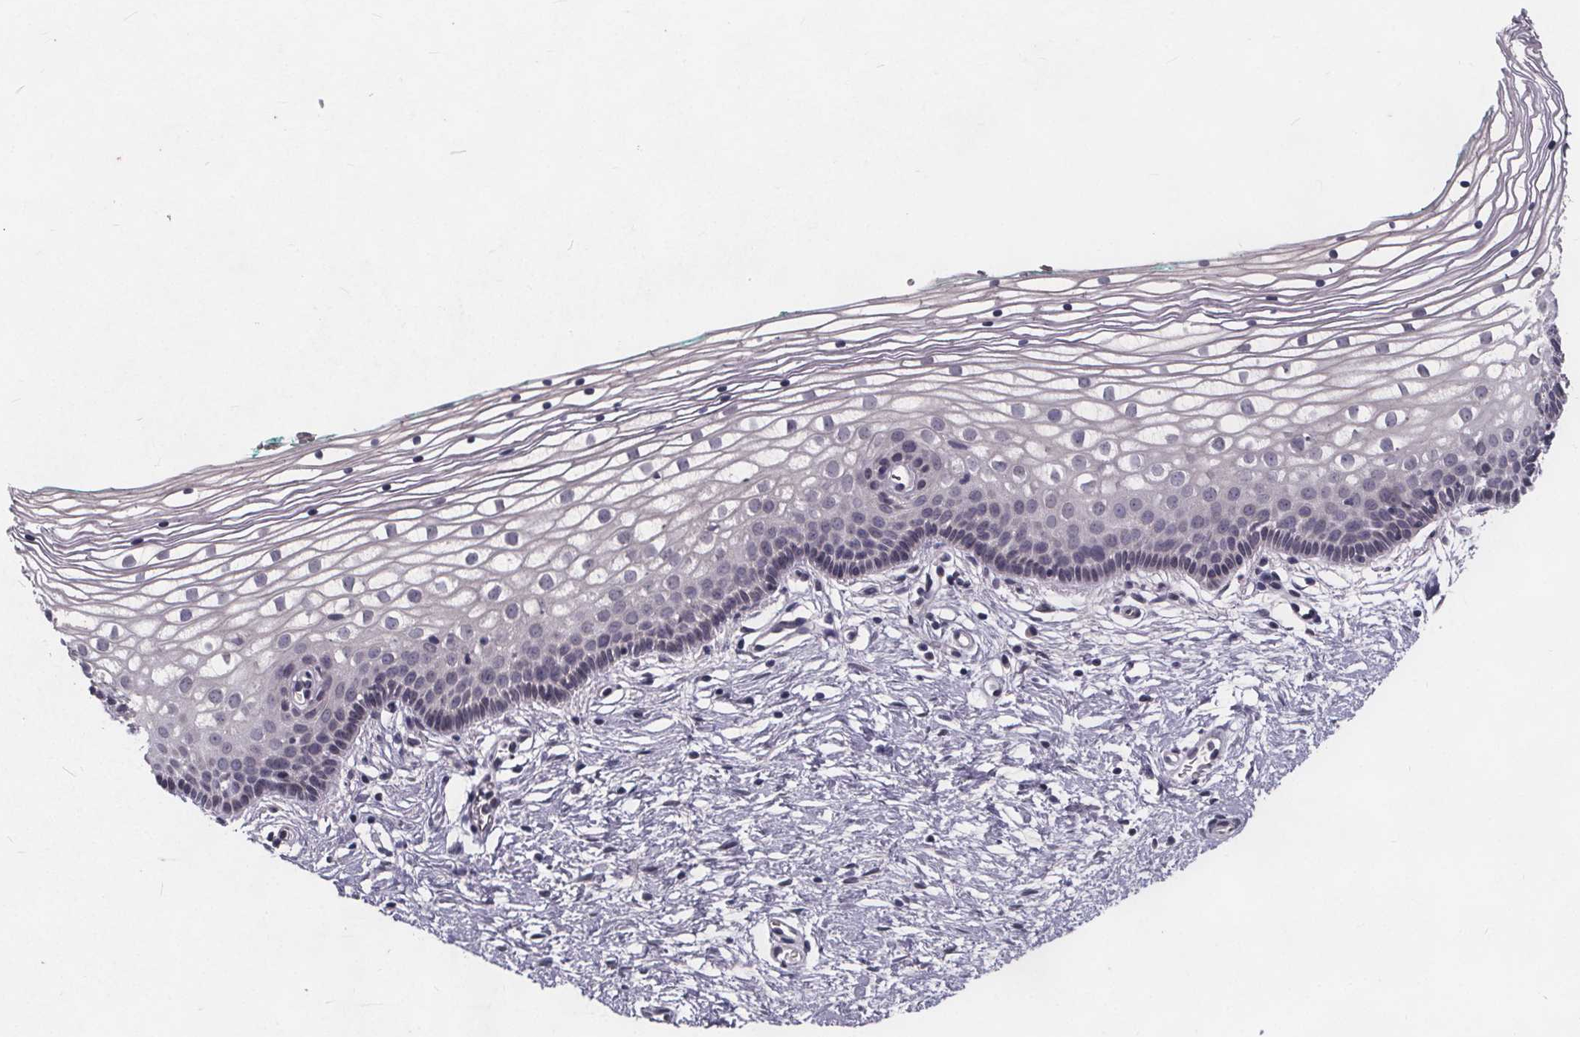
{"staining": {"intensity": "negative", "quantity": "none", "location": "none"}, "tissue": "vagina", "cell_type": "Squamous epithelial cells", "image_type": "normal", "snomed": [{"axis": "morphology", "description": "Normal tissue, NOS"}, {"axis": "topography", "description": "Vagina"}], "caption": "Squamous epithelial cells show no significant protein expression in unremarkable vagina. (DAB (3,3'-diaminobenzidine) immunohistochemistry with hematoxylin counter stain).", "gene": "FAM181B", "patient": {"sex": "female", "age": 36}}